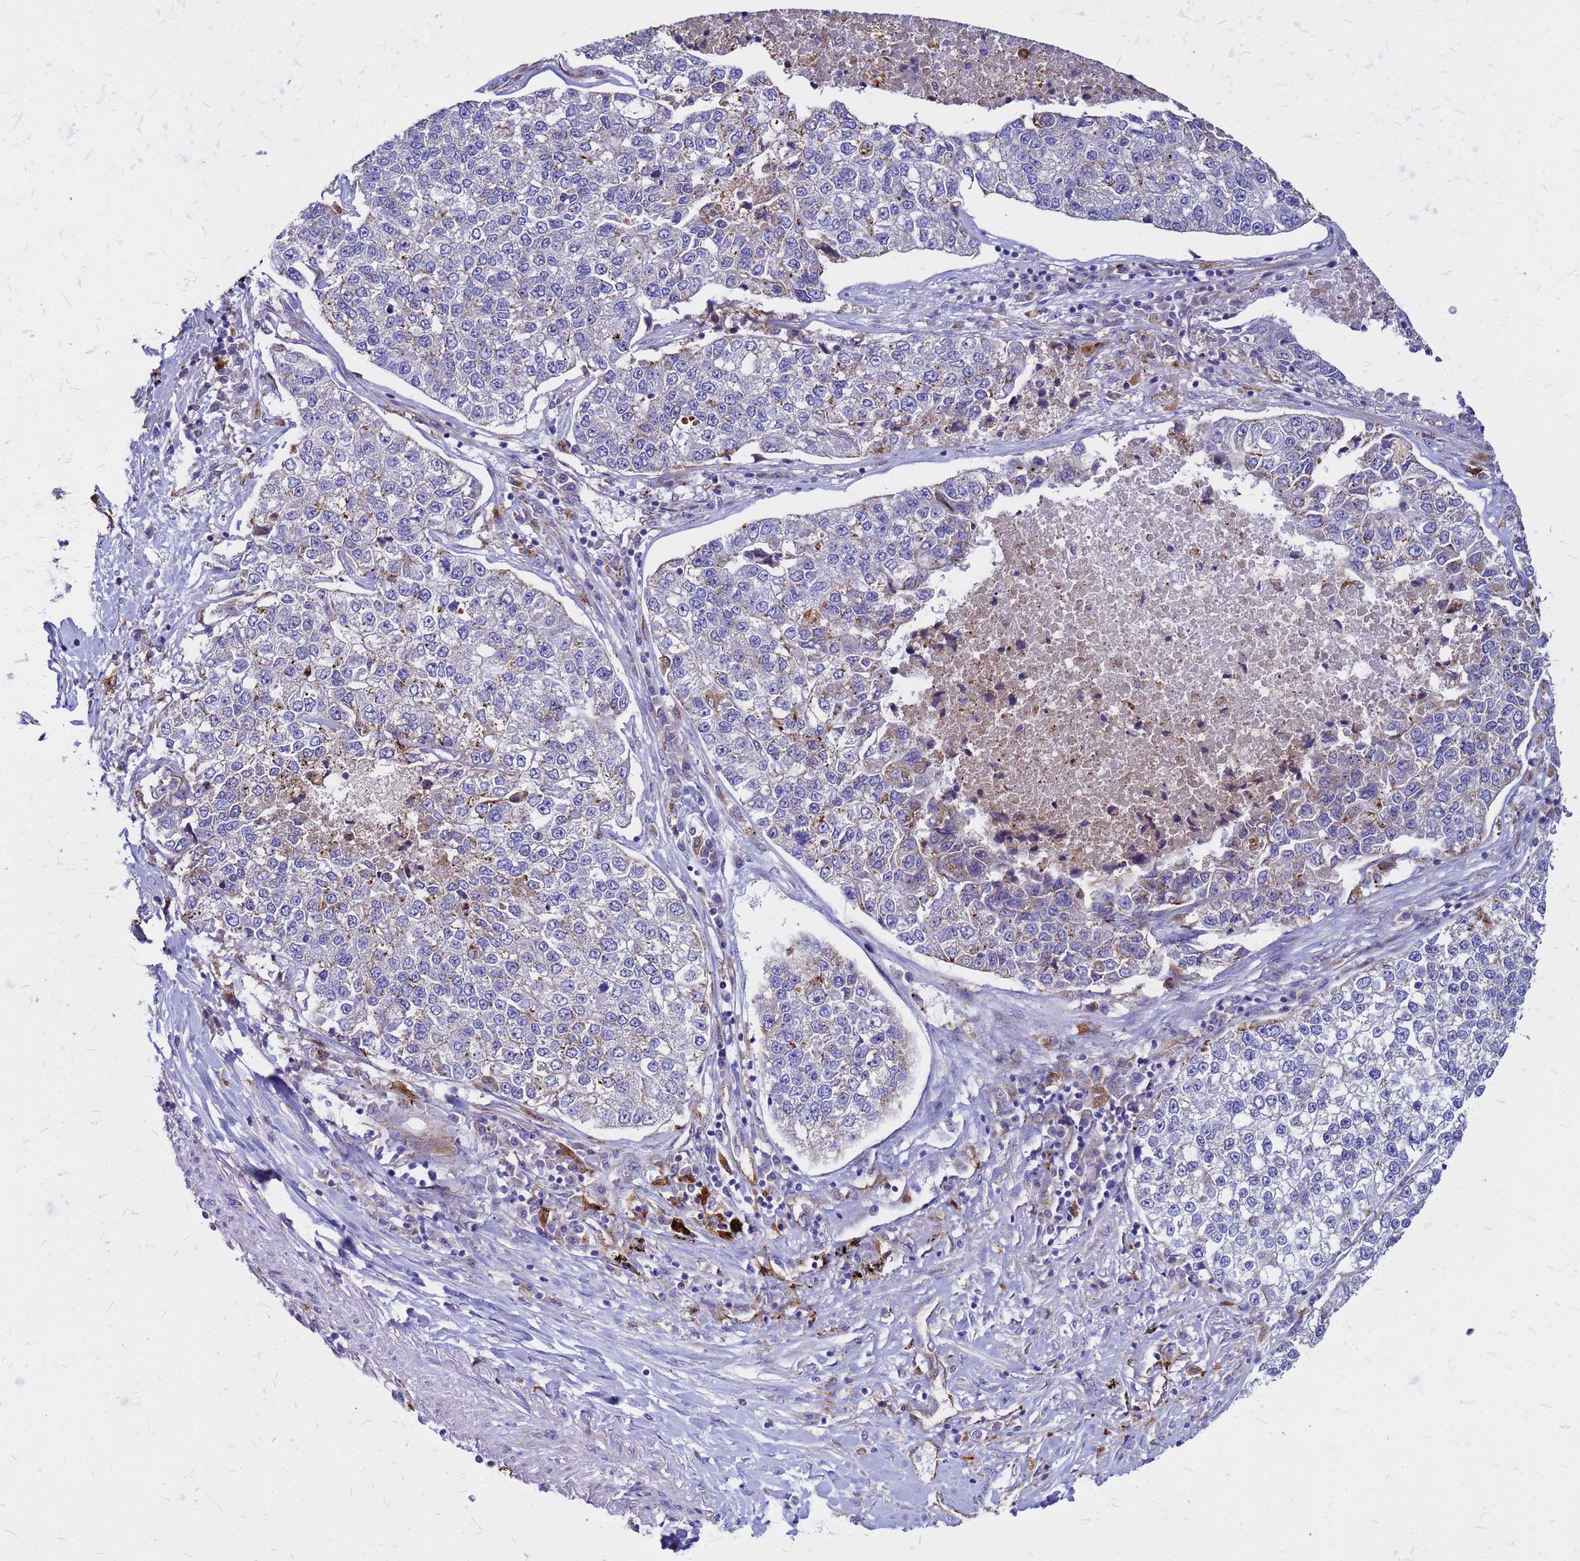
{"staining": {"intensity": "moderate", "quantity": "<25%", "location": "cytoplasmic/membranous"}, "tissue": "lung cancer", "cell_type": "Tumor cells", "image_type": "cancer", "snomed": [{"axis": "morphology", "description": "Adenocarcinoma, NOS"}, {"axis": "topography", "description": "Lung"}], "caption": "This is a micrograph of immunohistochemistry staining of lung cancer (adenocarcinoma), which shows moderate expression in the cytoplasmic/membranous of tumor cells.", "gene": "NOSTRIN", "patient": {"sex": "male", "age": 49}}